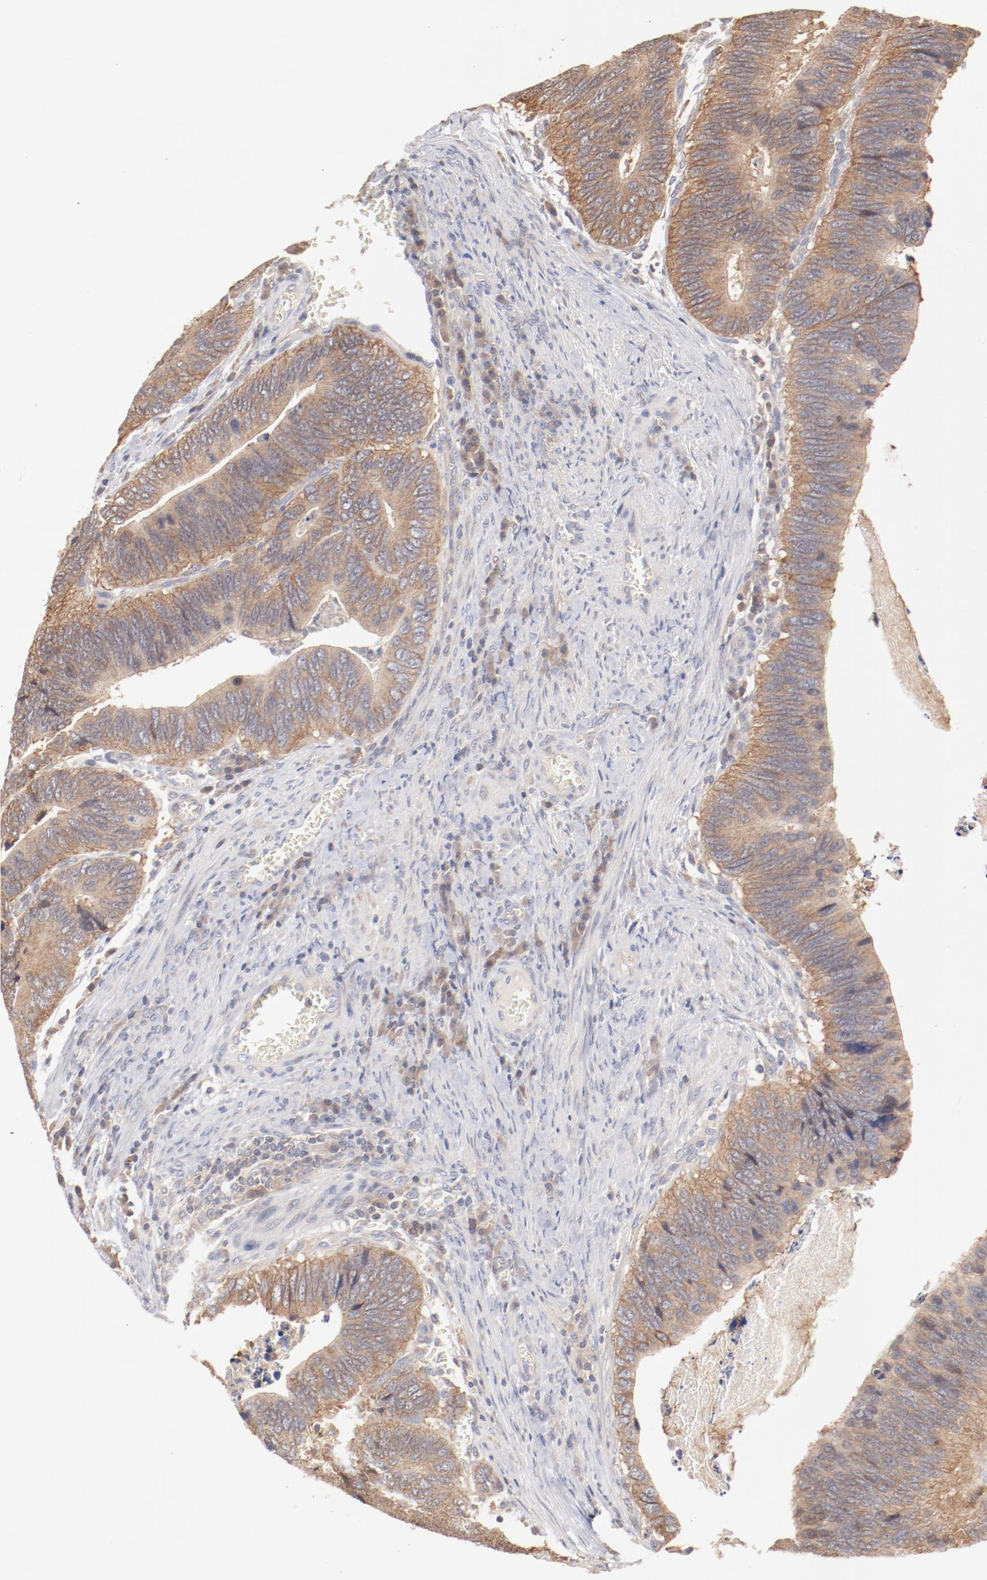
{"staining": {"intensity": "moderate", "quantity": ">75%", "location": "cytoplasmic/membranous"}, "tissue": "colorectal cancer", "cell_type": "Tumor cells", "image_type": "cancer", "snomed": [{"axis": "morphology", "description": "Adenocarcinoma, NOS"}, {"axis": "topography", "description": "Colon"}], "caption": "IHC (DAB) staining of colorectal adenocarcinoma exhibits moderate cytoplasmic/membranous protein staining in approximately >75% of tumor cells. (DAB (3,3'-diaminobenzidine) = brown stain, brightfield microscopy at high magnification).", "gene": "SETD3", "patient": {"sex": "male", "age": 72}}